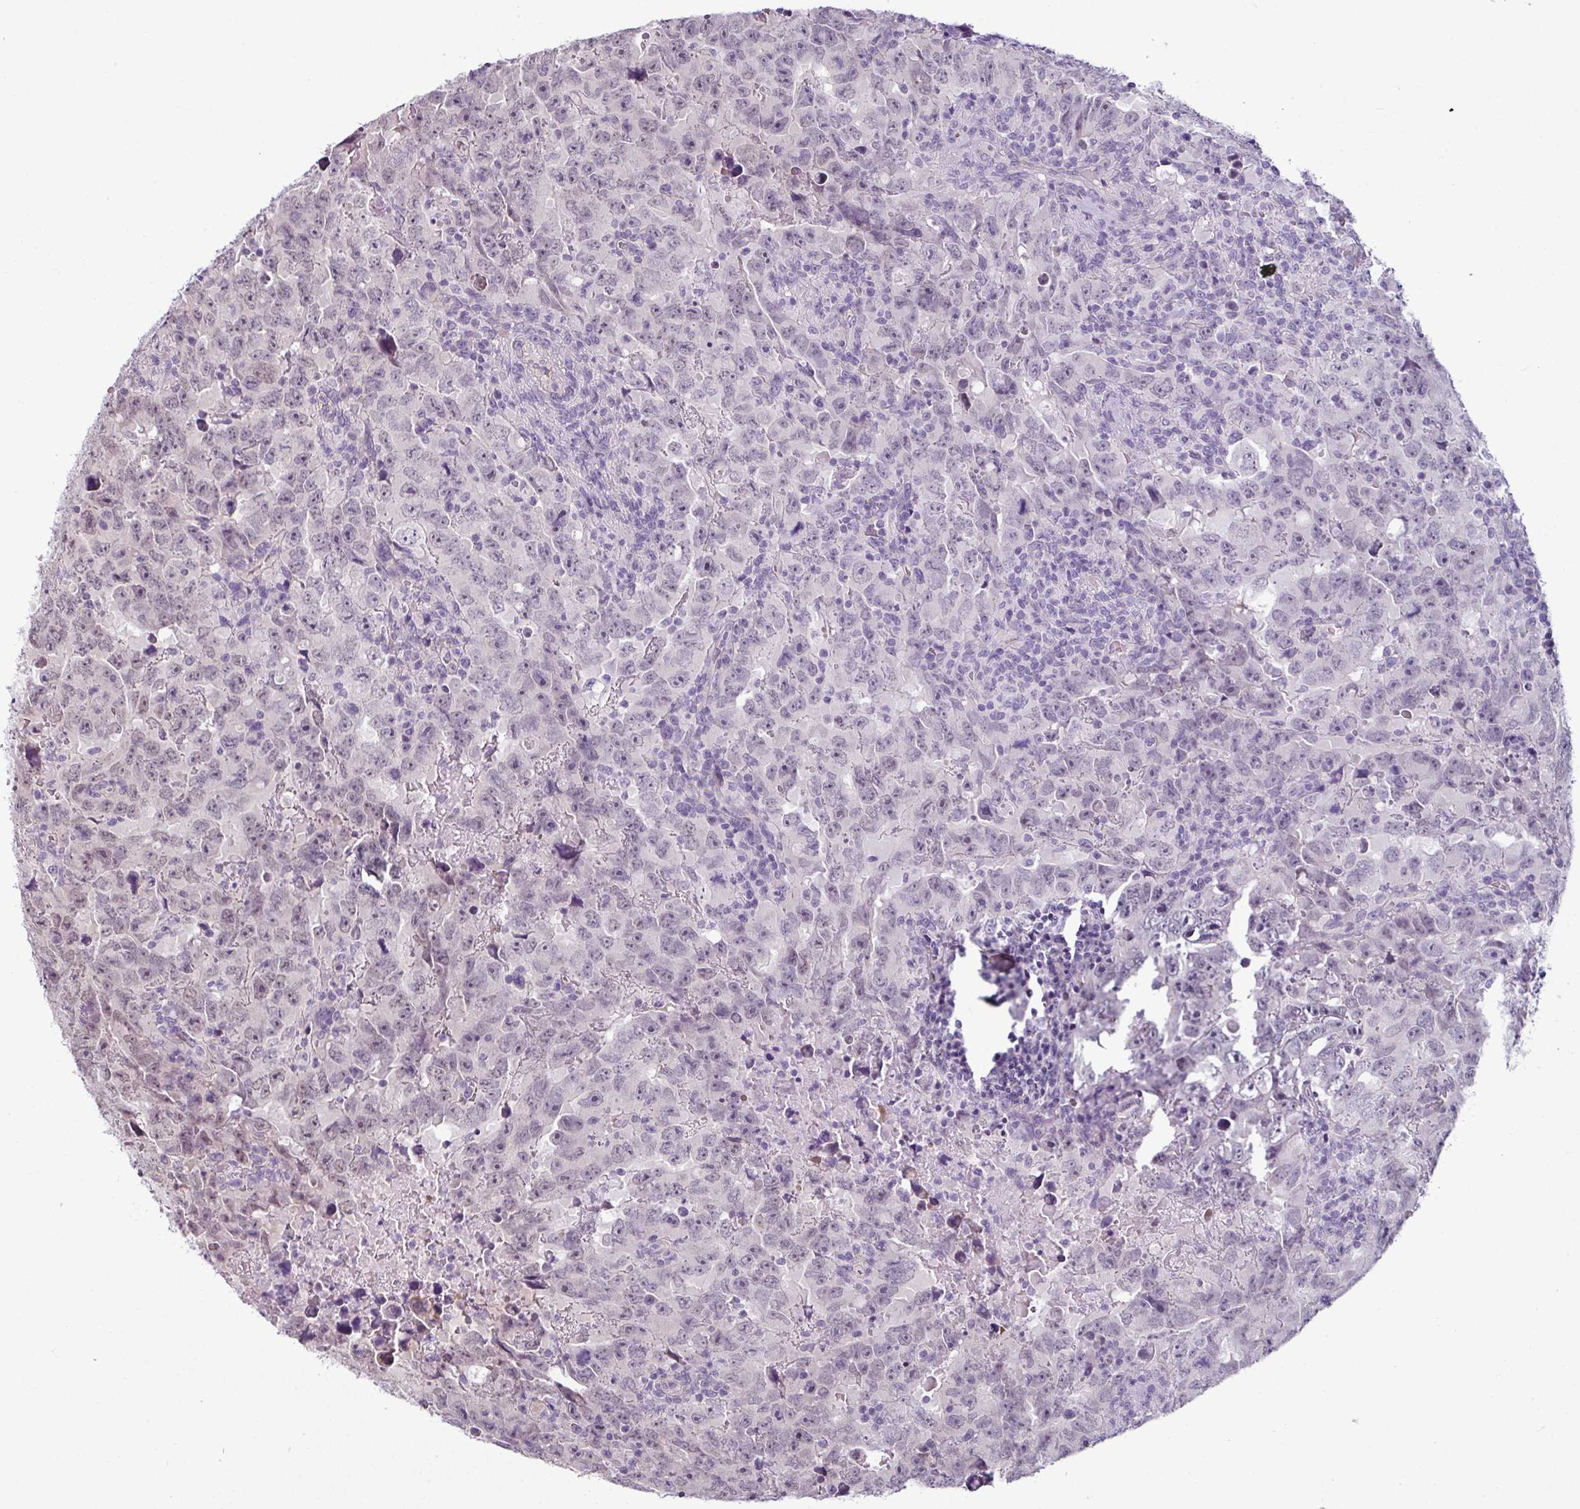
{"staining": {"intensity": "negative", "quantity": "none", "location": "none"}, "tissue": "testis cancer", "cell_type": "Tumor cells", "image_type": "cancer", "snomed": [{"axis": "morphology", "description": "Carcinoma, Embryonal, NOS"}, {"axis": "topography", "description": "Testis"}], "caption": "Tumor cells are negative for protein expression in human testis embryonal carcinoma. (Stains: DAB IHC with hematoxylin counter stain, Microscopy: brightfield microscopy at high magnification).", "gene": "OR52D1", "patient": {"sex": "male", "age": 24}}